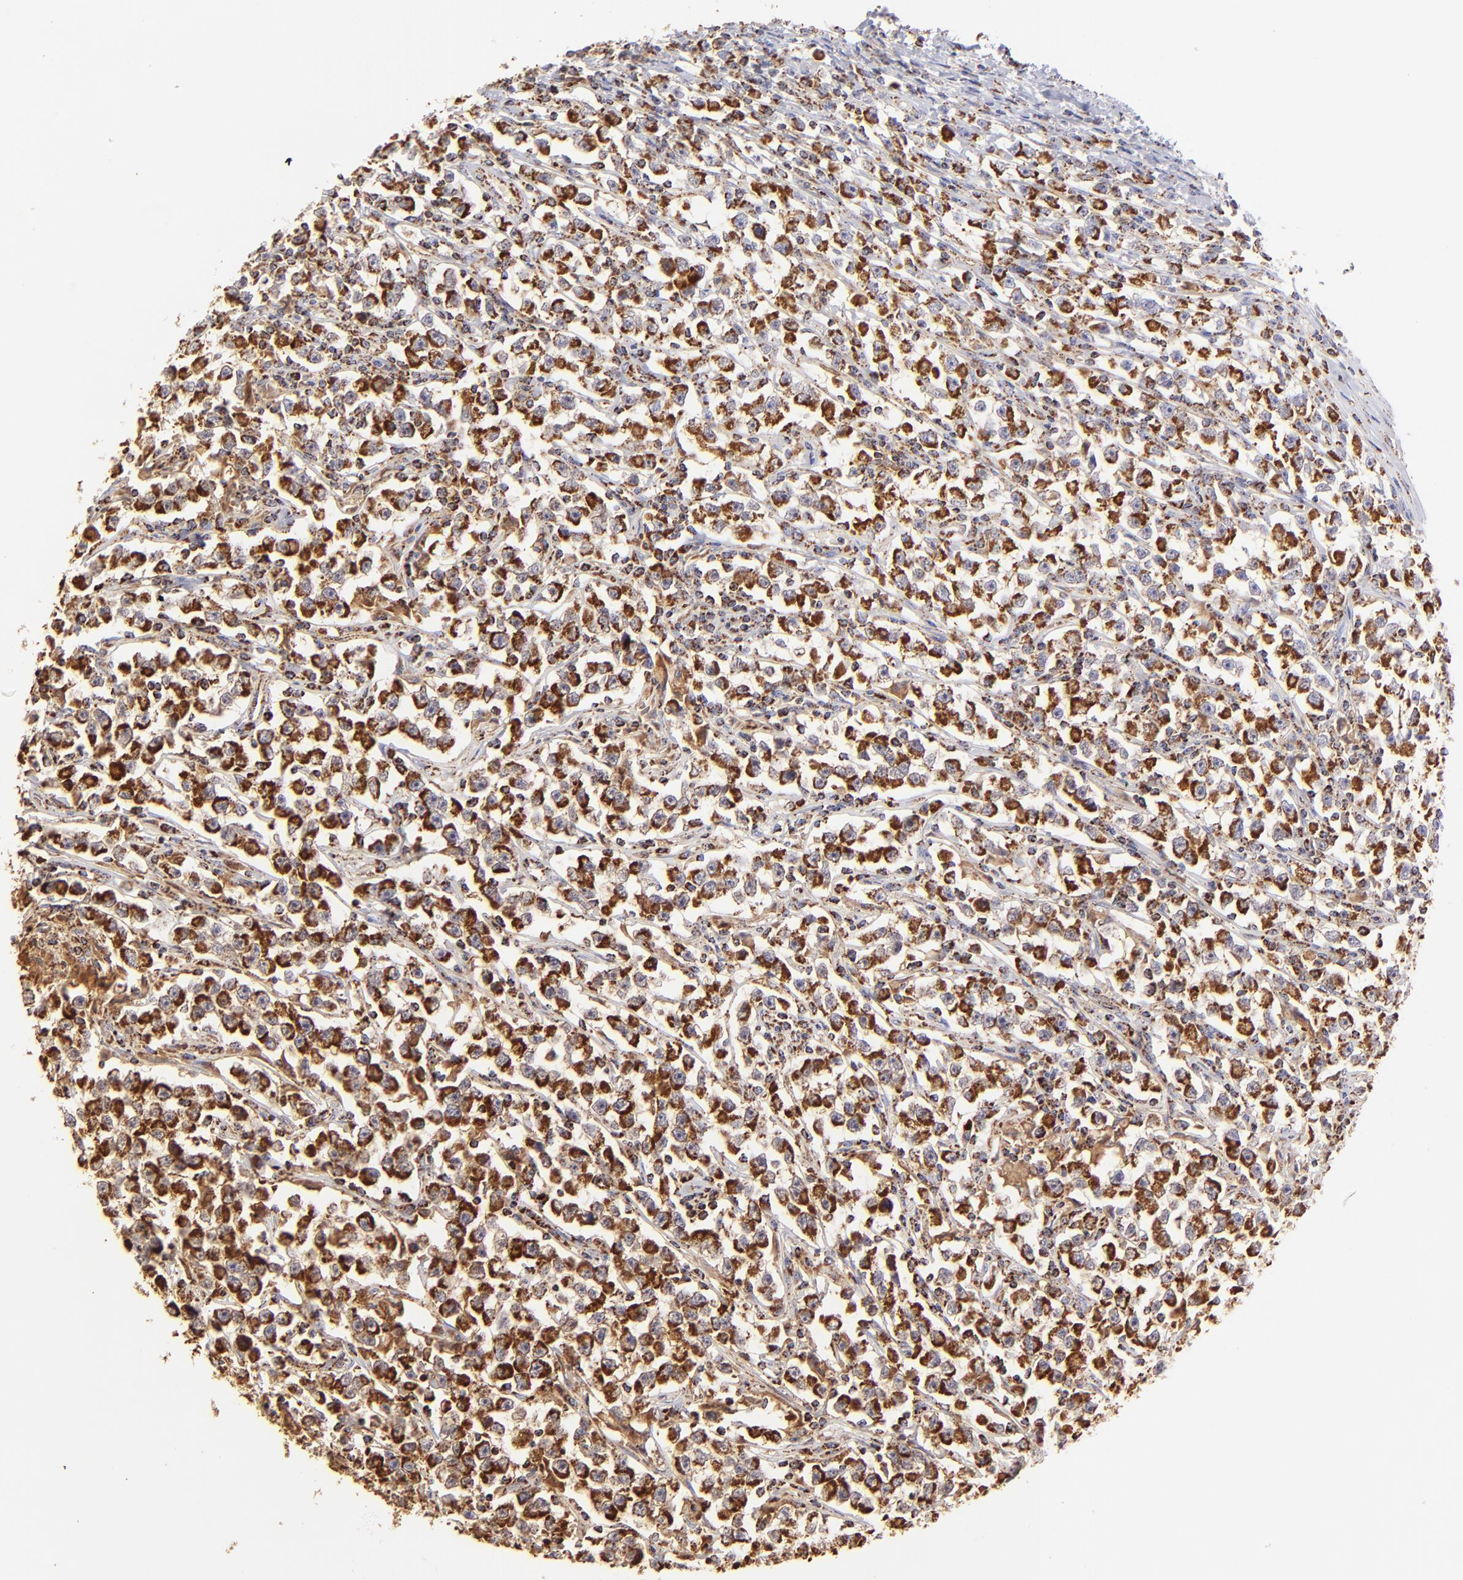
{"staining": {"intensity": "strong", "quantity": ">75%", "location": "cytoplasmic/membranous"}, "tissue": "testis cancer", "cell_type": "Tumor cells", "image_type": "cancer", "snomed": [{"axis": "morphology", "description": "Seminoma, NOS"}, {"axis": "topography", "description": "Testis"}], "caption": "DAB (3,3'-diaminobenzidine) immunohistochemical staining of testis cancer reveals strong cytoplasmic/membranous protein expression in about >75% of tumor cells.", "gene": "ECH1", "patient": {"sex": "male", "age": 33}}